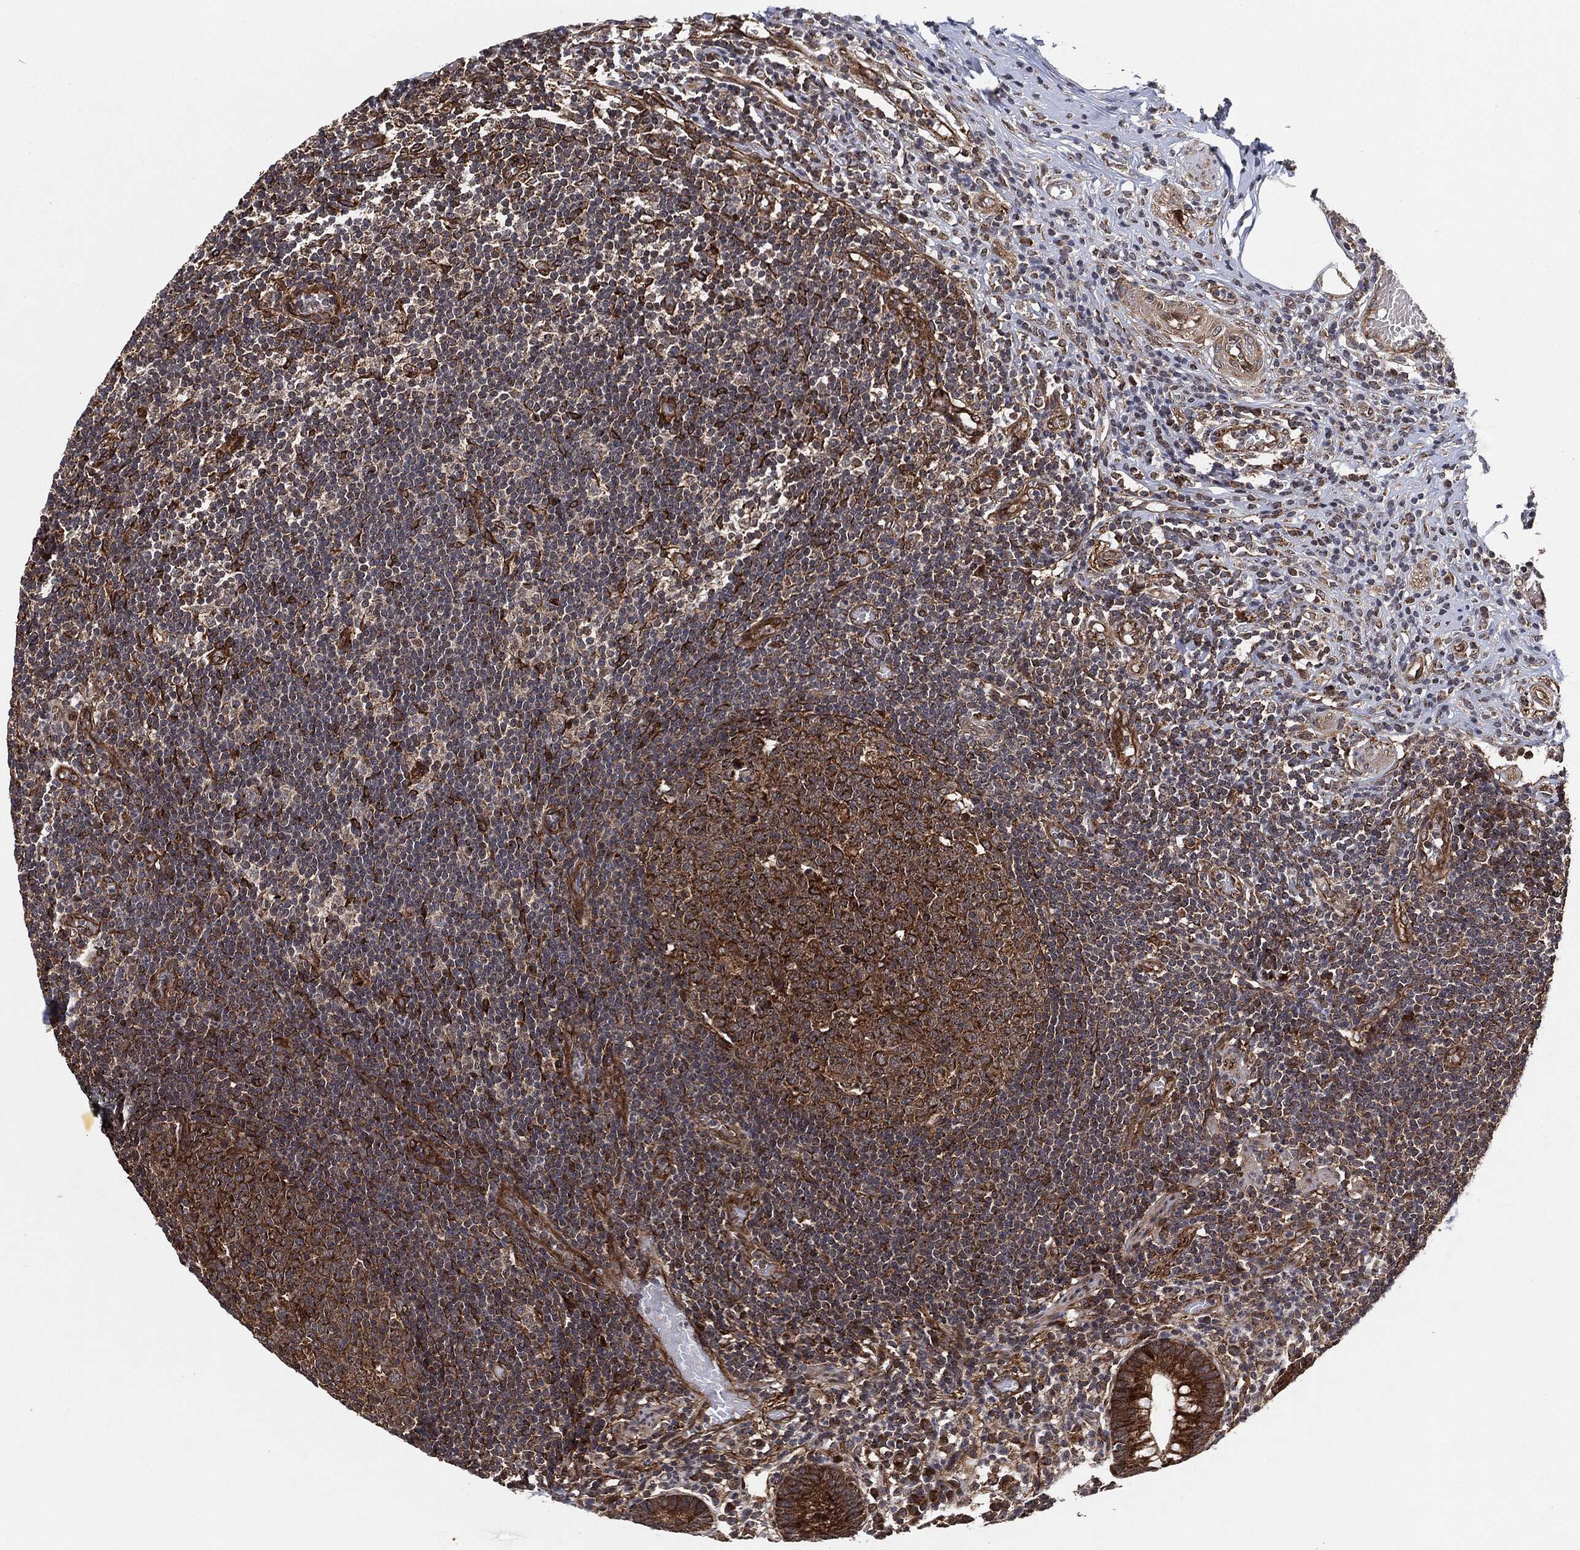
{"staining": {"intensity": "strong", "quantity": ">75%", "location": "cytoplasmic/membranous"}, "tissue": "appendix", "cell_type": "Glandular cells", "image_type": "normal", "snomed": [{"axis": "morphology", "description": "Normal tissue, NOS"}, {"axis": "topography", "description": "Appendix"}], "caption": "Protein staining displays strong cytoplasmic/membranous expression in approximately >75% of glandular cells in unremarkable appendix. (Brightfield microscopy of DAB IHC at high magnification).", "gene": "BCAR1", "patient": {"sex": "female", "age": 40}}